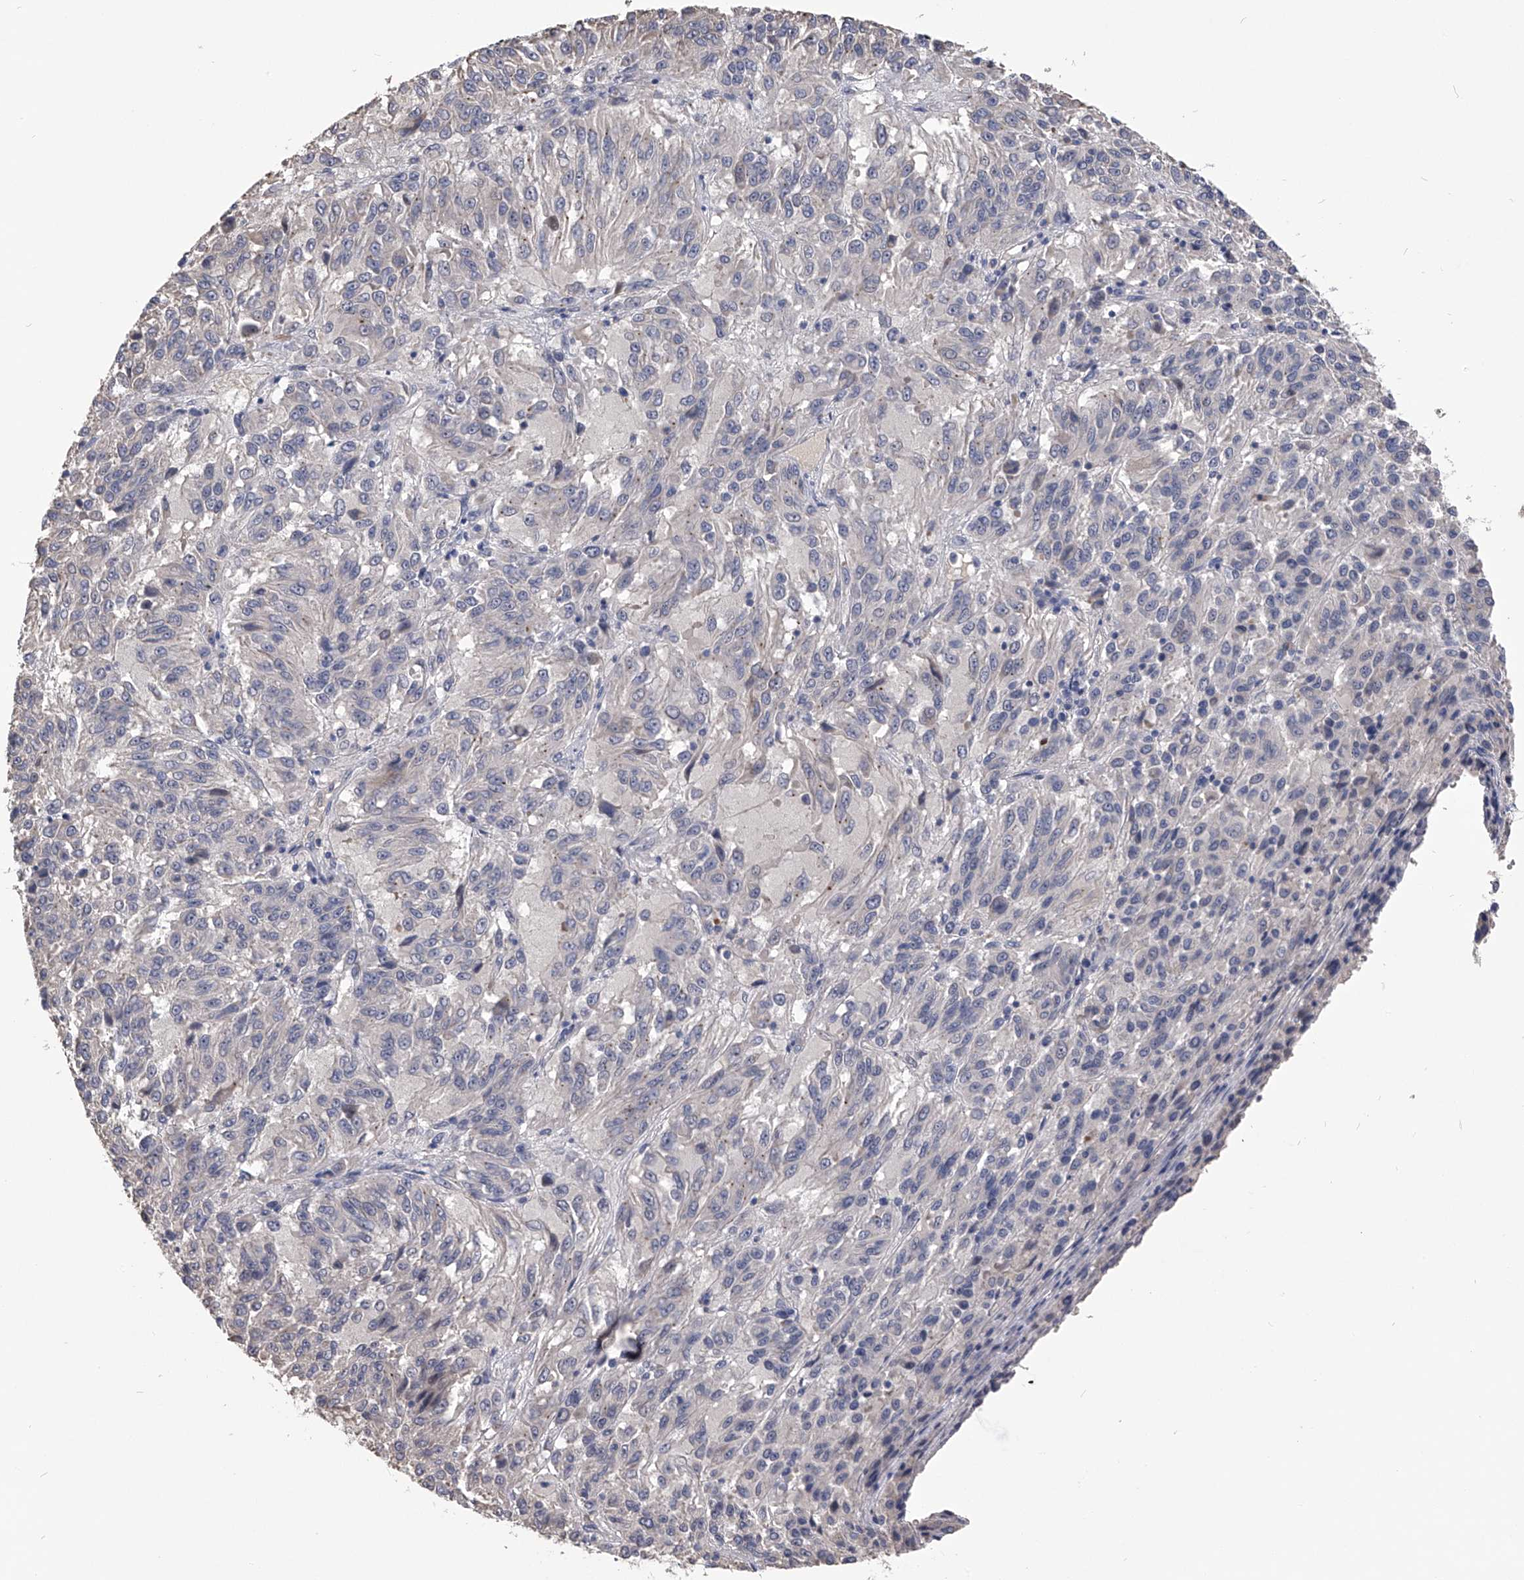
{"staining": {"intensity": "negative", "quantity": "none", "location": "none"}, "tissue": "melanoma", "cell_type": "Tumor cells", "image_type": "cancer", "snomed": [{"axis": "morphology", "description": "Malignant melanoma, Metastatic site"}, {"axis": "topography", "description": "Lung"}], "caption": "DAB immunohistochemical staining of malignant melanoma (metastatic site) reveals no significant staining in tumor cells.", "gene": "MDN1", "patient": {"sex": "male", "age": 64}}